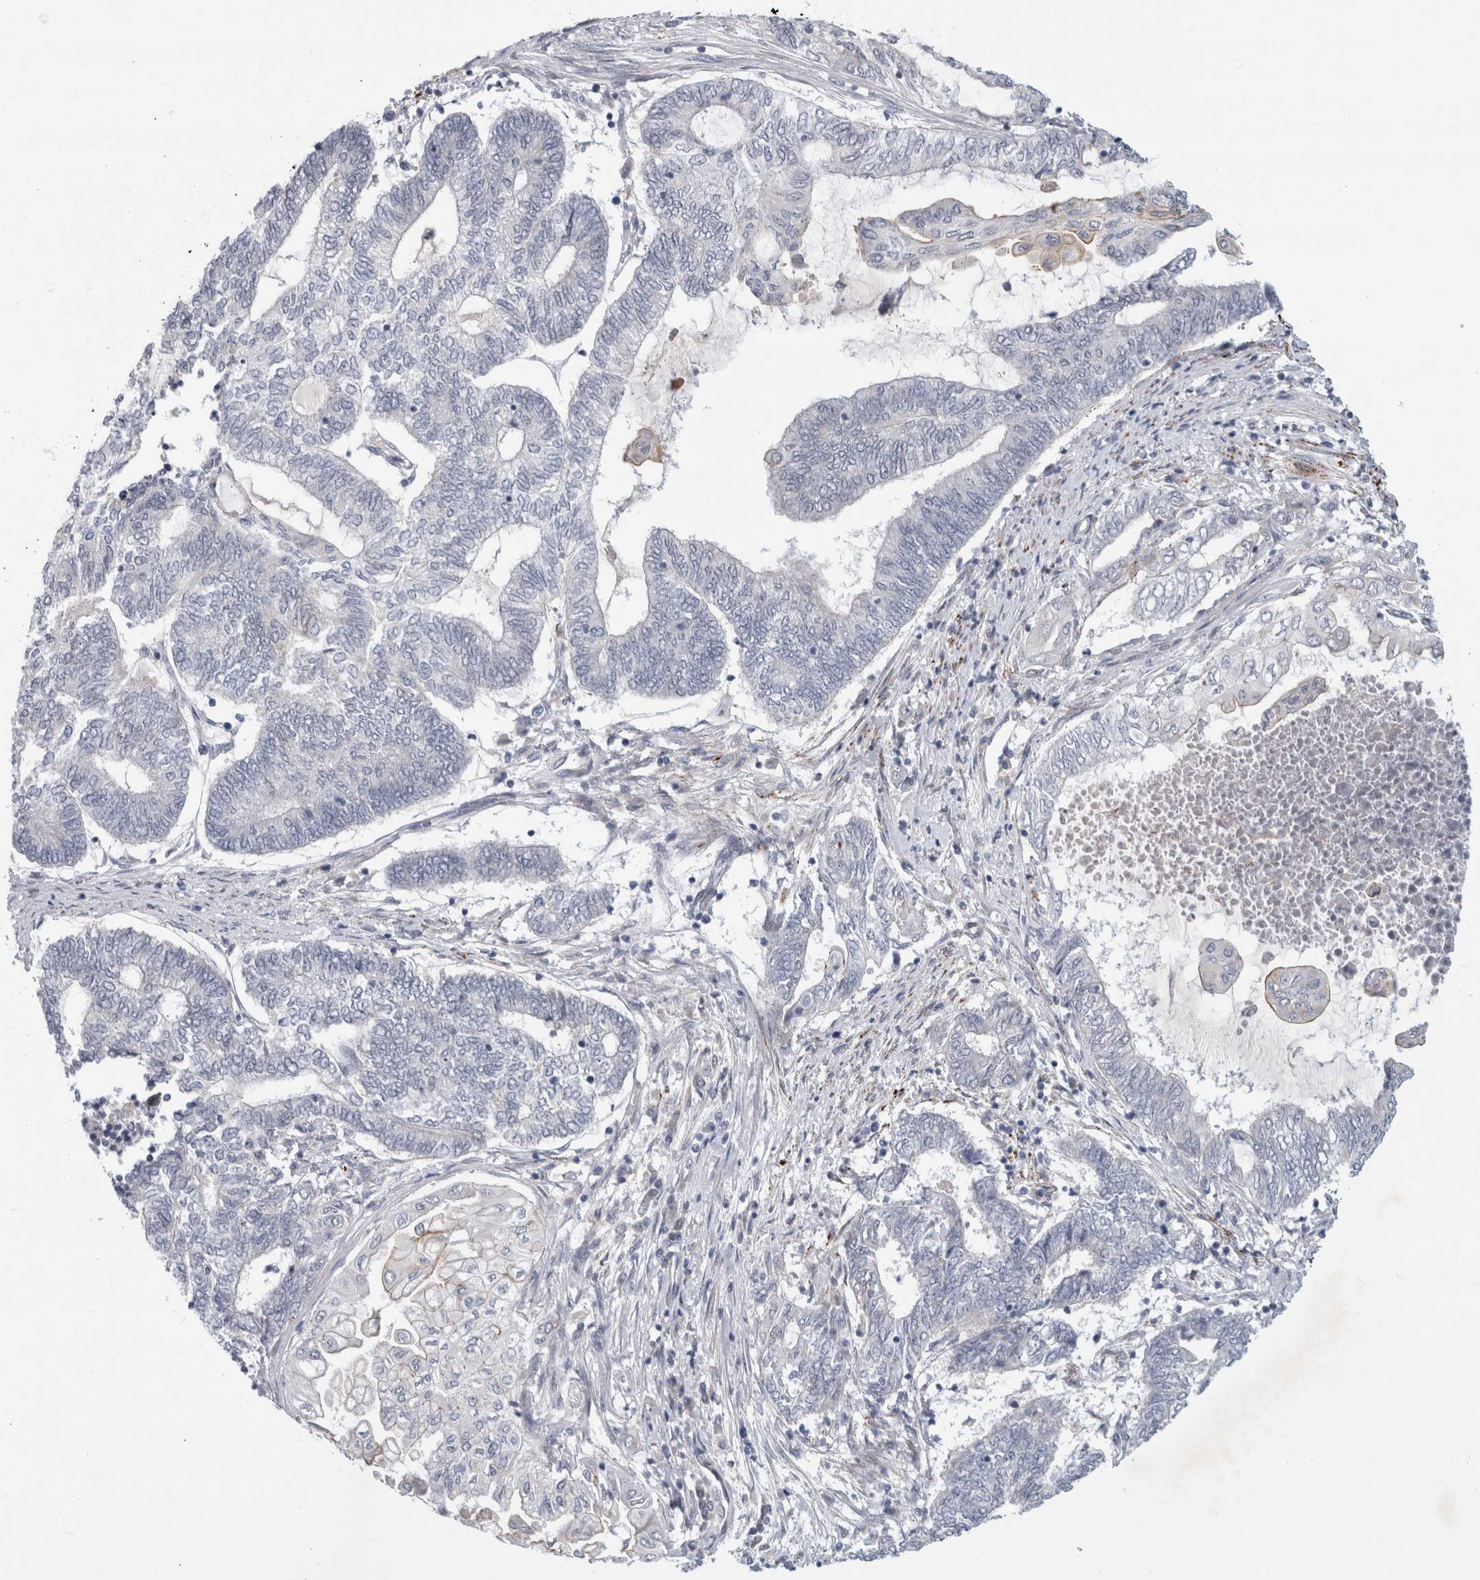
{"staining": {"intensity": "weak", "quantity": "<25%", "location": "cytoplasmic/membranous"}, "tissue": "endometrial cancer", "cell_type": "Tumor cells", "image_type": "cancer", "snomed": [{"axis": "morphology", "description": "Adenocarcinoma, NOS"}, {"axis": "topography", "description": "Uterus"}, {"axis": "topography", "description": "Endometrium"}], "caption": "Tumor cells are negative for brown protein staining in endometrial cancer (adenocarcinoma). Brightfield microscopy of immunohistochemistry (IHC) stained with DAB (3,3'-diaminobenzidine) (brown) and hematoxylin (blue), captured at high magnification.", "gene": "NIPA1", "patient": {"sex": "female", "age": 70}}